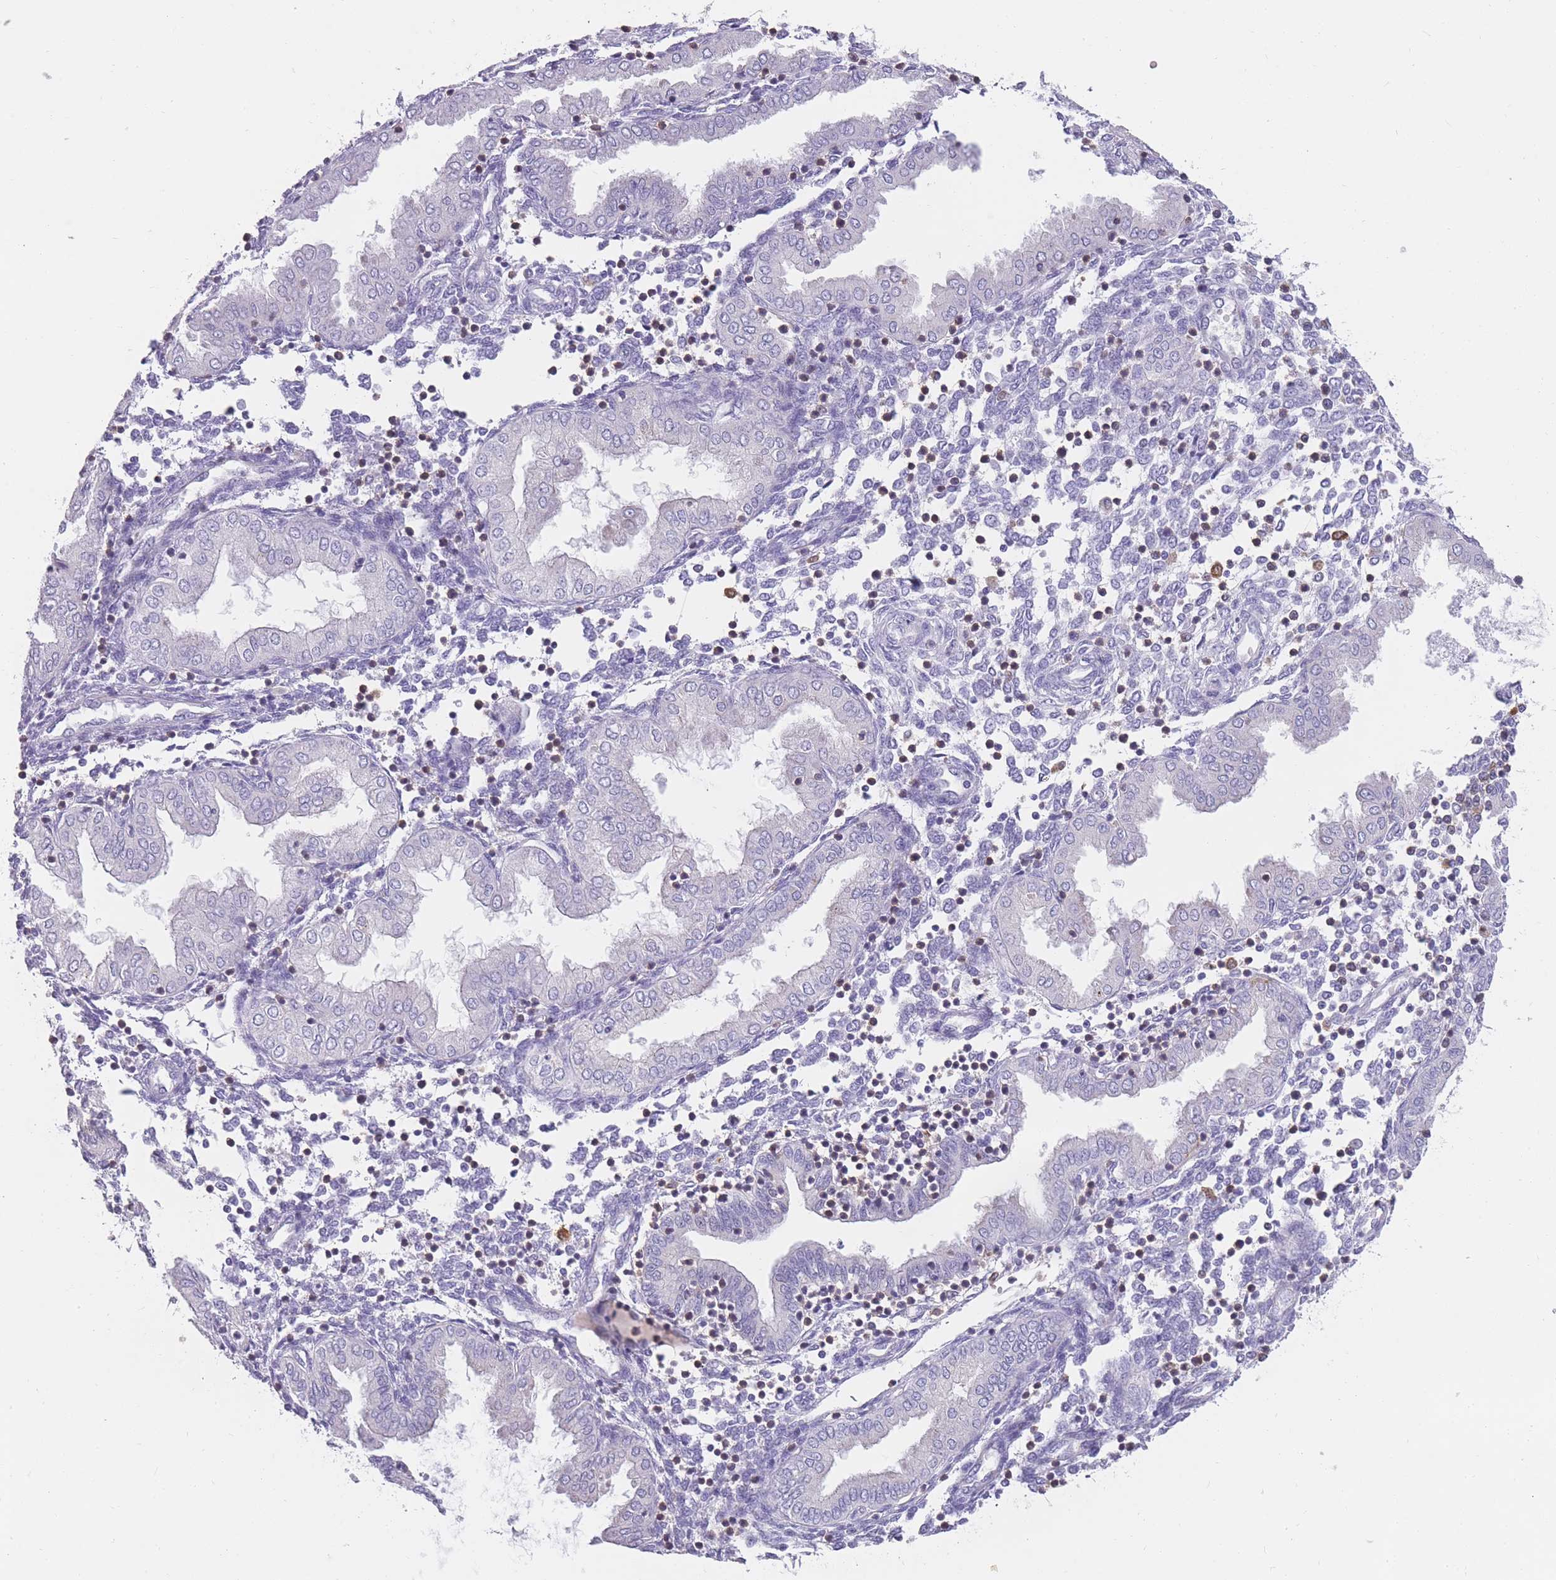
{"staining": {"intensity": "negative", "quantity": "none", "location": "none"}, "tissue": "endometrium", "cell_type": "Cells in endometrial stroma", "image_type": "normal", "snomed": [{"axis": "morphology", "description": "Normal tissue, NOS"}, {"axis": "topography", "description": "Endometrium"}], "caption": "High magnification brightfield microscopy of benign endometrium stained with DAB (3,3'-diaminobenzidine) (brown) and counterstained with hematoxylin (blue): cells in endometrial stroma show no significant staining. The staining is performed using DAB brown chromogen with nuclei counter-stained in using hematoxylin.", "gene": "ZNF662", "patient": {"sex": "female", "age": 53}}